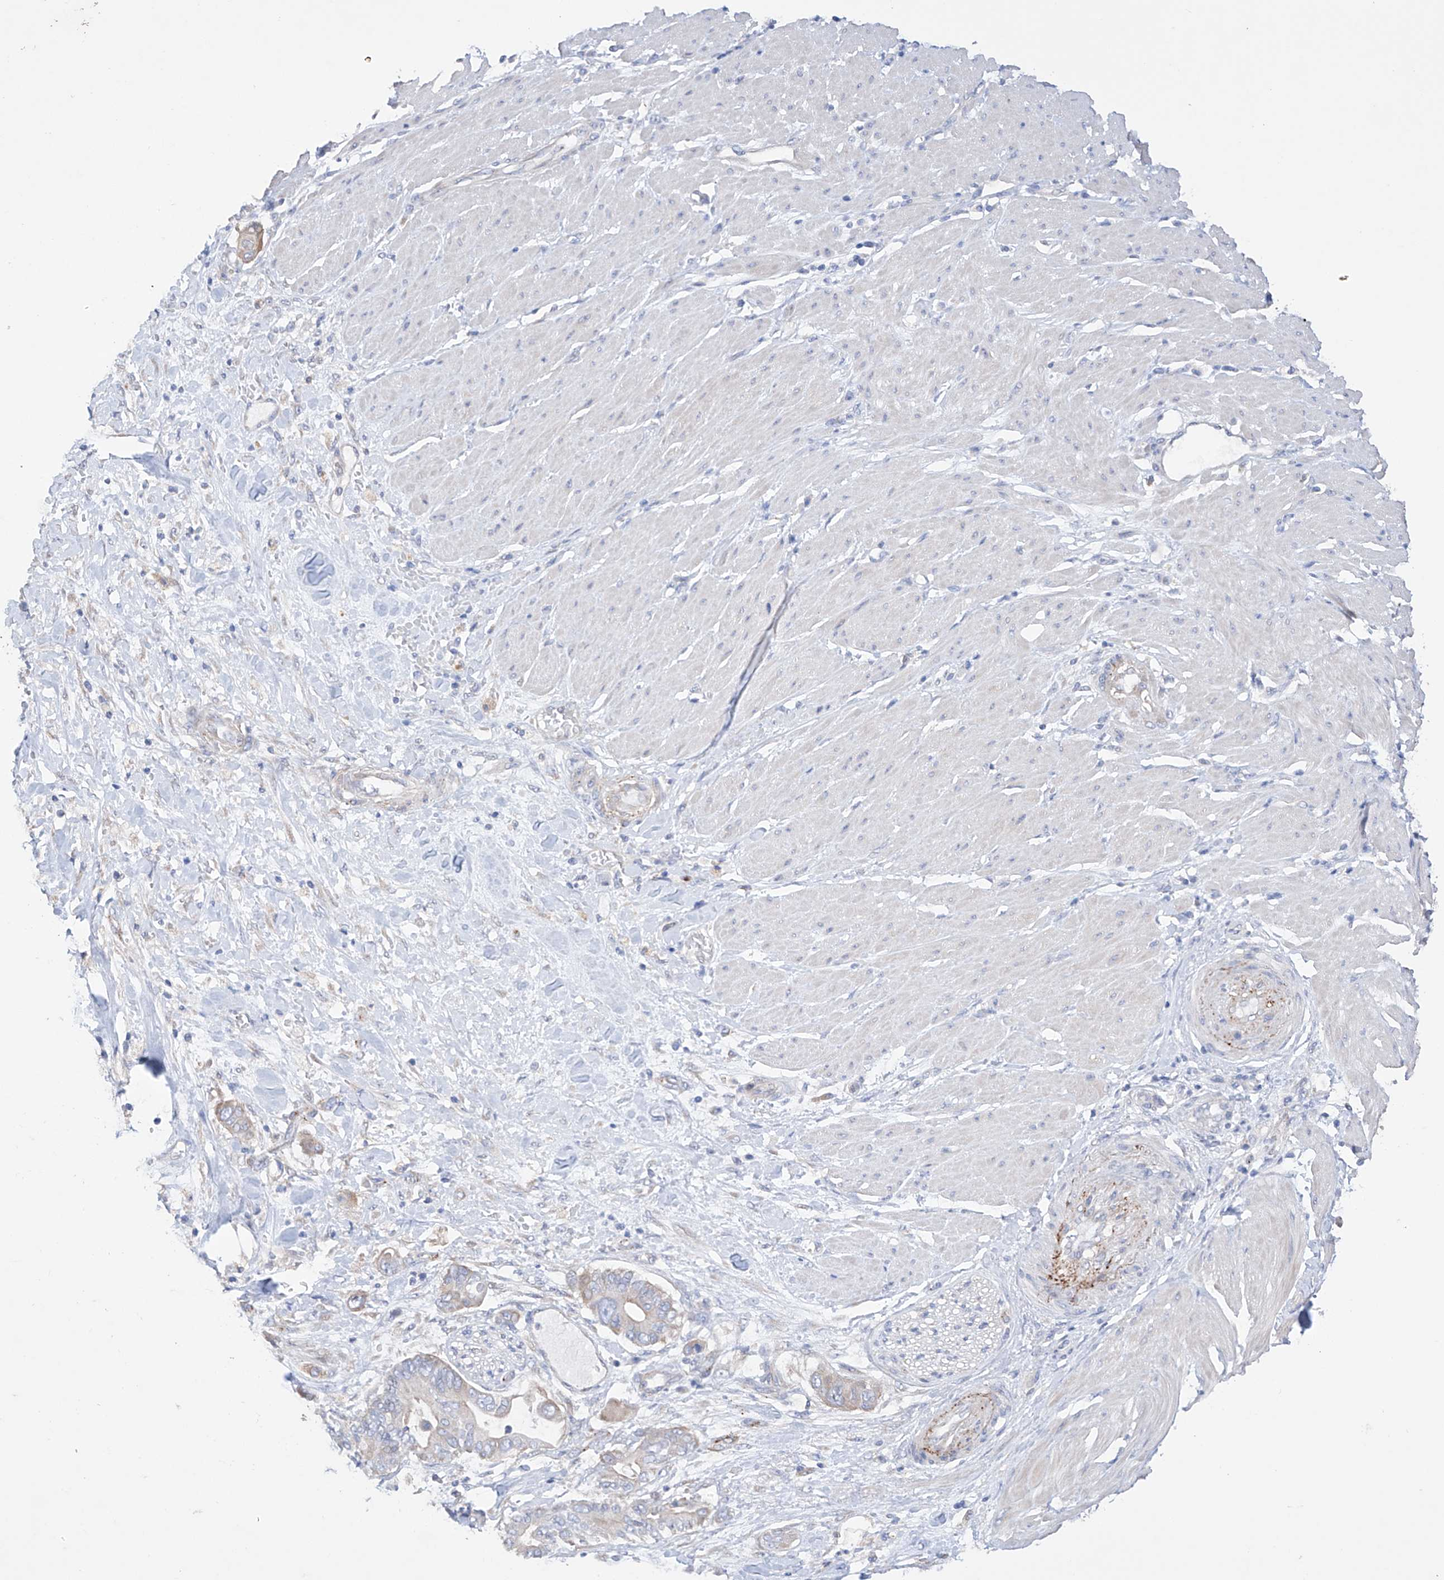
{"staining": {"intensity": "weak", "quantity": "<25%", "location": "cytoplasmic/membranous"}, "tissue": "pancreatic cancer", "cell_type": "Tumor cells", "image_type": "cancer", "snomed": [{"axis": "morphology", "description": "Adenocarcinoma, NOS"}, {"axis": "topography", "description": "Pancreas"}], "caption": "Immunohistochemistry photomicrograph of neoplastic tissue: human pancreatic cancer stained with DAB (3,3'-diaminobenzidine) displays no significant protein positivity in tumor cells.", "gene": "AFG1L", "patient": {"sex": "male", "age": 68}}